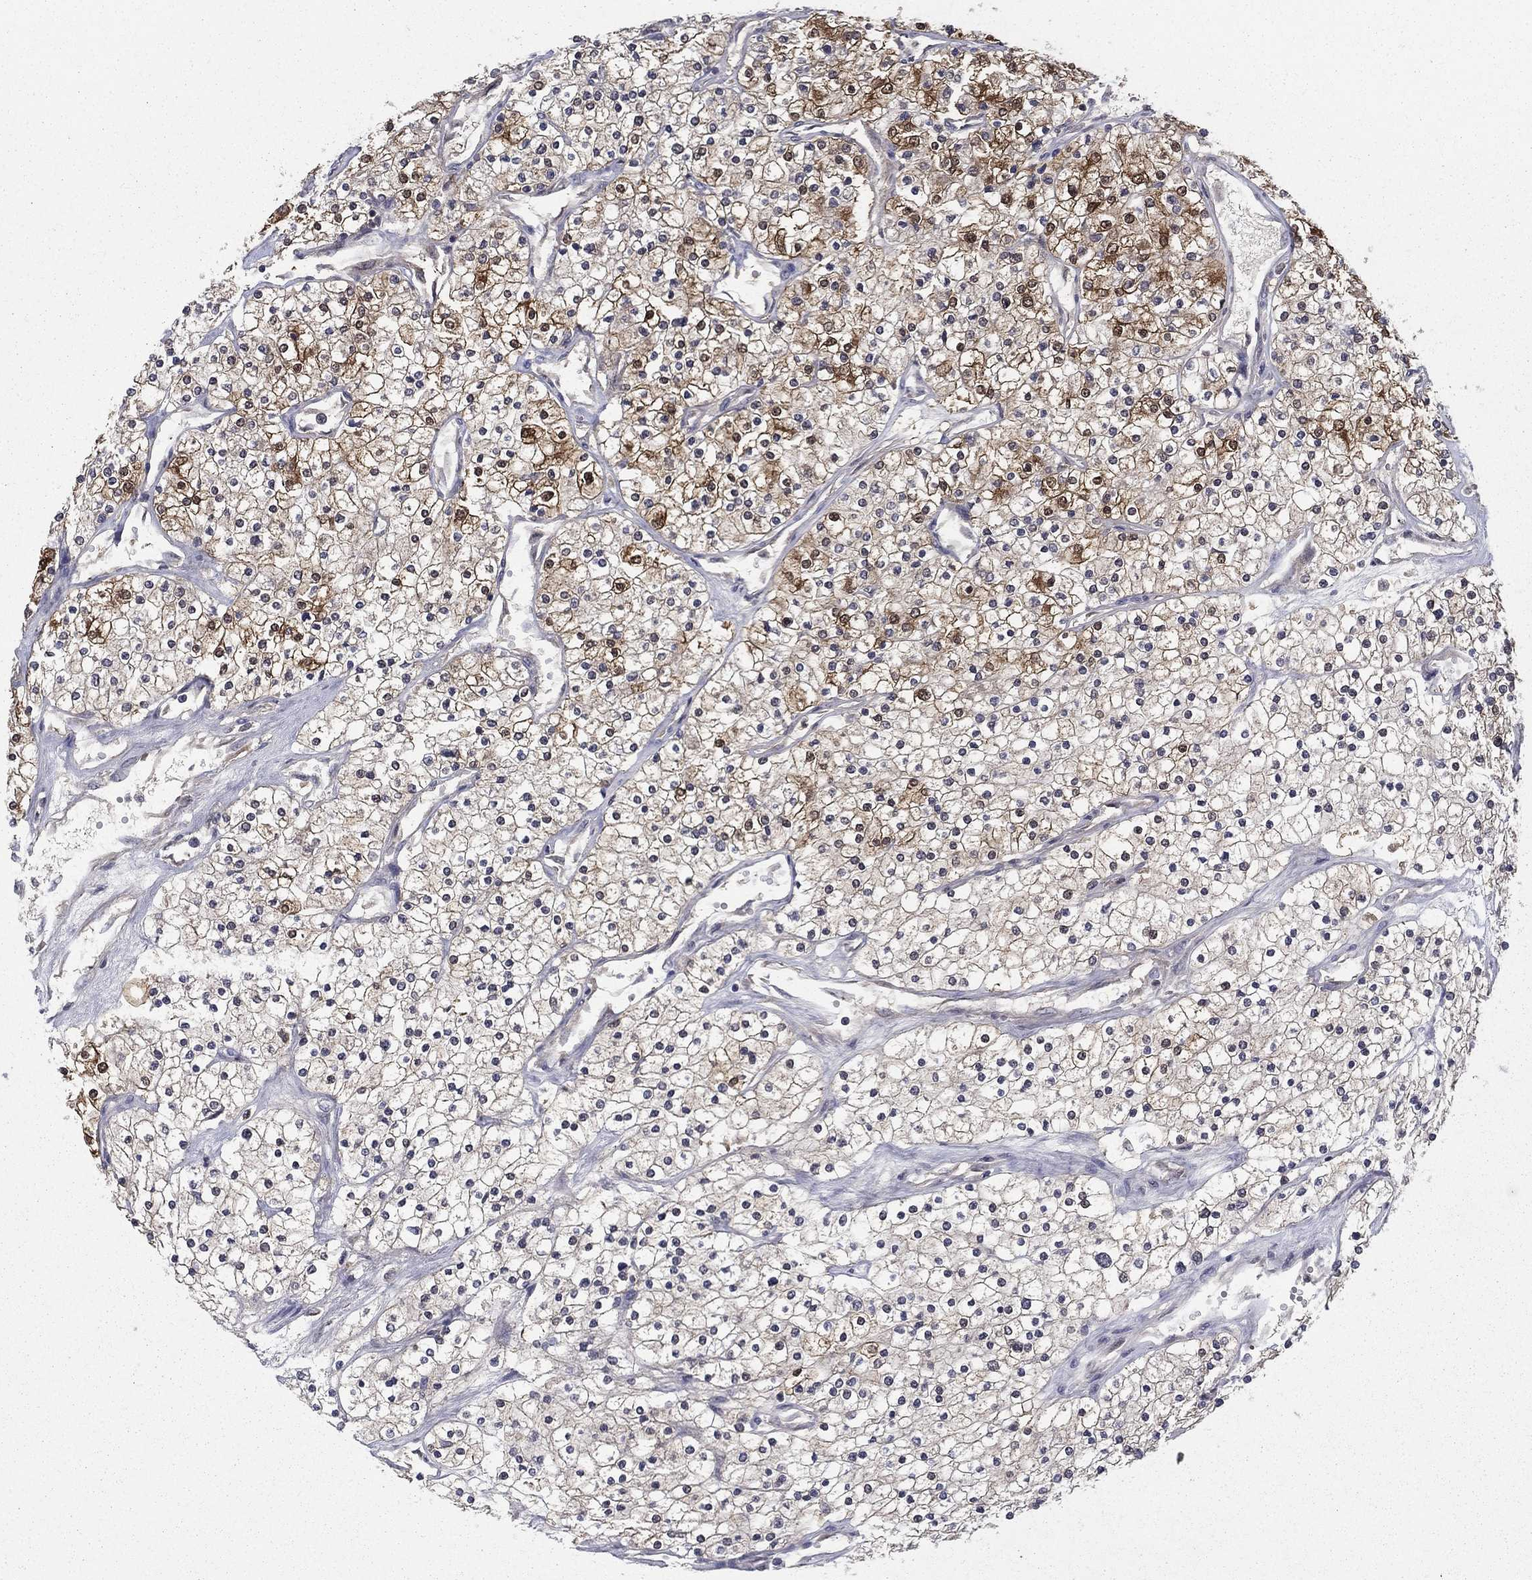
{"staining": {"intensity": "strong", "quantity": "<25%", "location": "cytoplasmic/membranous,nuclear"}, "tissue": "renal cancer", "cell_type": "Tumor cells", "image_type": "cancer", "snomed": [{"axis": "morphology", "description": "Adenocarcinoma, NOS"}, {"axis": "topography", "description": "Kidney"}], "caption": "Immunohistochemistry (IHC) image of neoplastic tissue: adenocarcinoma (renal) stained using immunohistochemistry displays medium levels of strong protein expression localized specifically in the cytoplasmic/membranous and nuclear of tumor cells, appearing as a cytoplasmic/membranous and nuclear brown color.", "gene": "NIT2", "patient": {"sex": "male", "age": 80}}